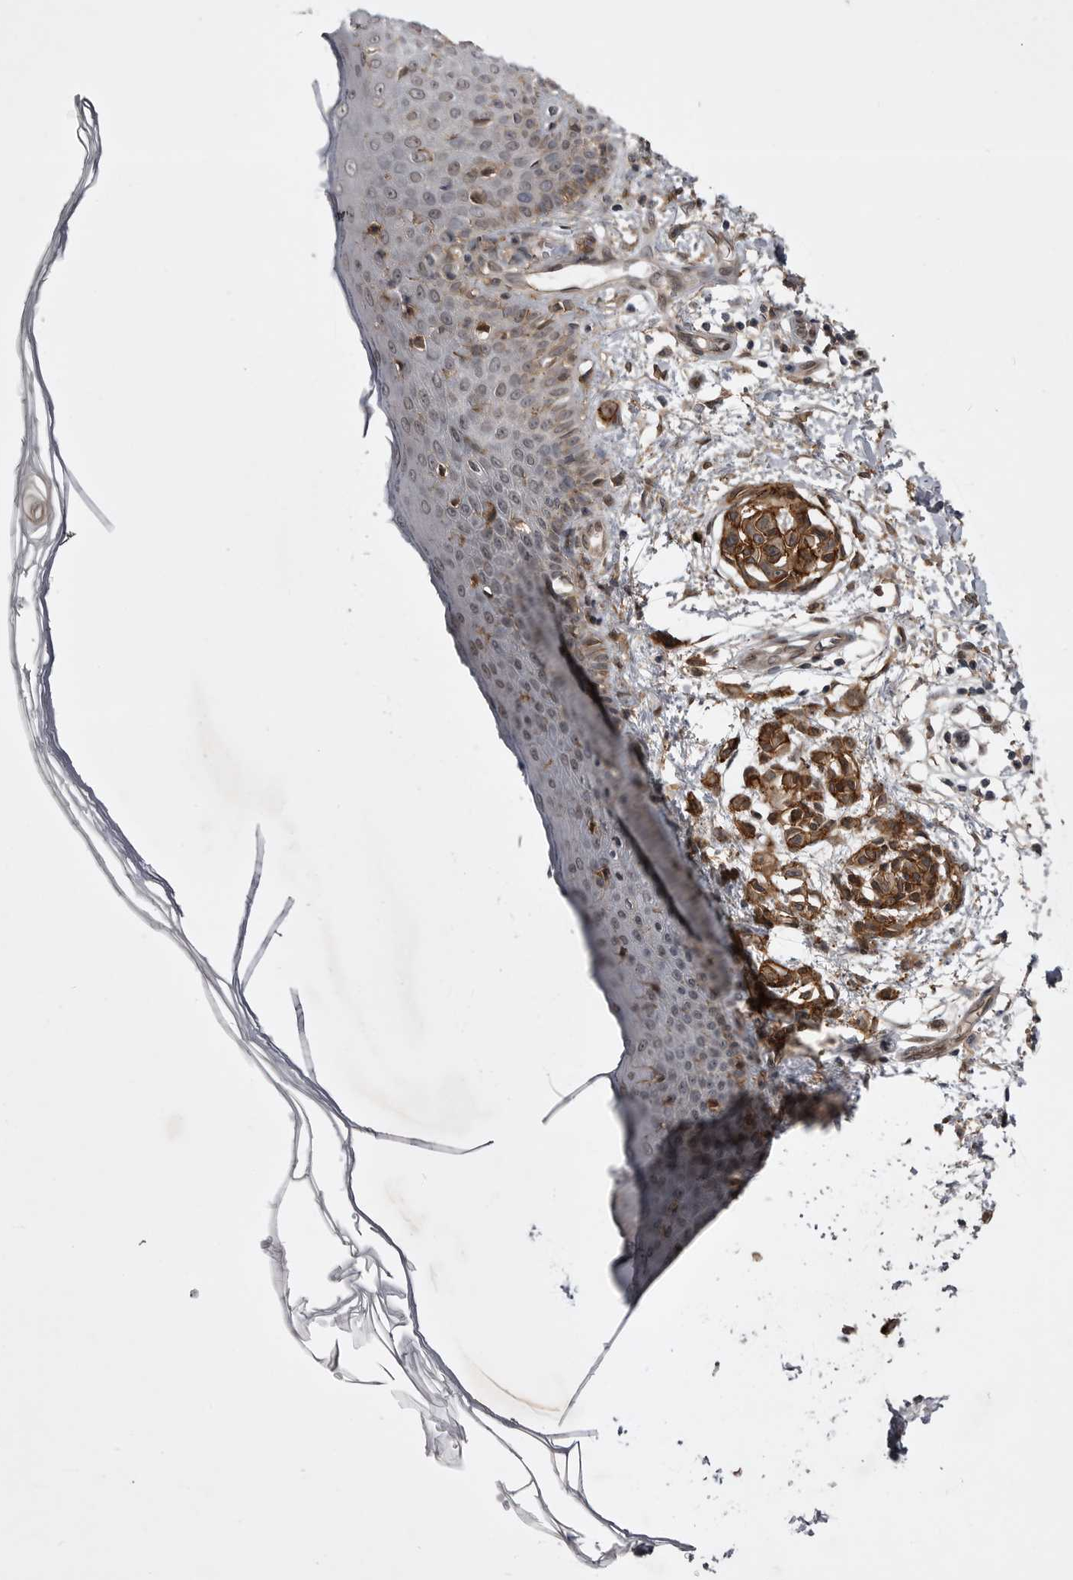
{"staining": {"intensity": "moderate", "quantity": ">75%", "location": "cytoplasmic/membranous,nuclear"}, "tissue": "skin", "cell_type": "Fibroblasts", "image_type": "normal", "snomed": [{"axis": "morphology", "description": "Normal tissue, NOS"}, {"axis": "morphology", "description": "Inflammation, NOS"}, {"axis": "topography", "description": "Skin"}], "caption": "Protein expression by immunohistochemistry displays moderate cytoplasmic/membranous,nuclear expression in approximately >75% of fibroblasts in benign skin. Nuclei are stained in blue.", "gene": "ABL1", "patient": {"sex": "female", "age": 44}}